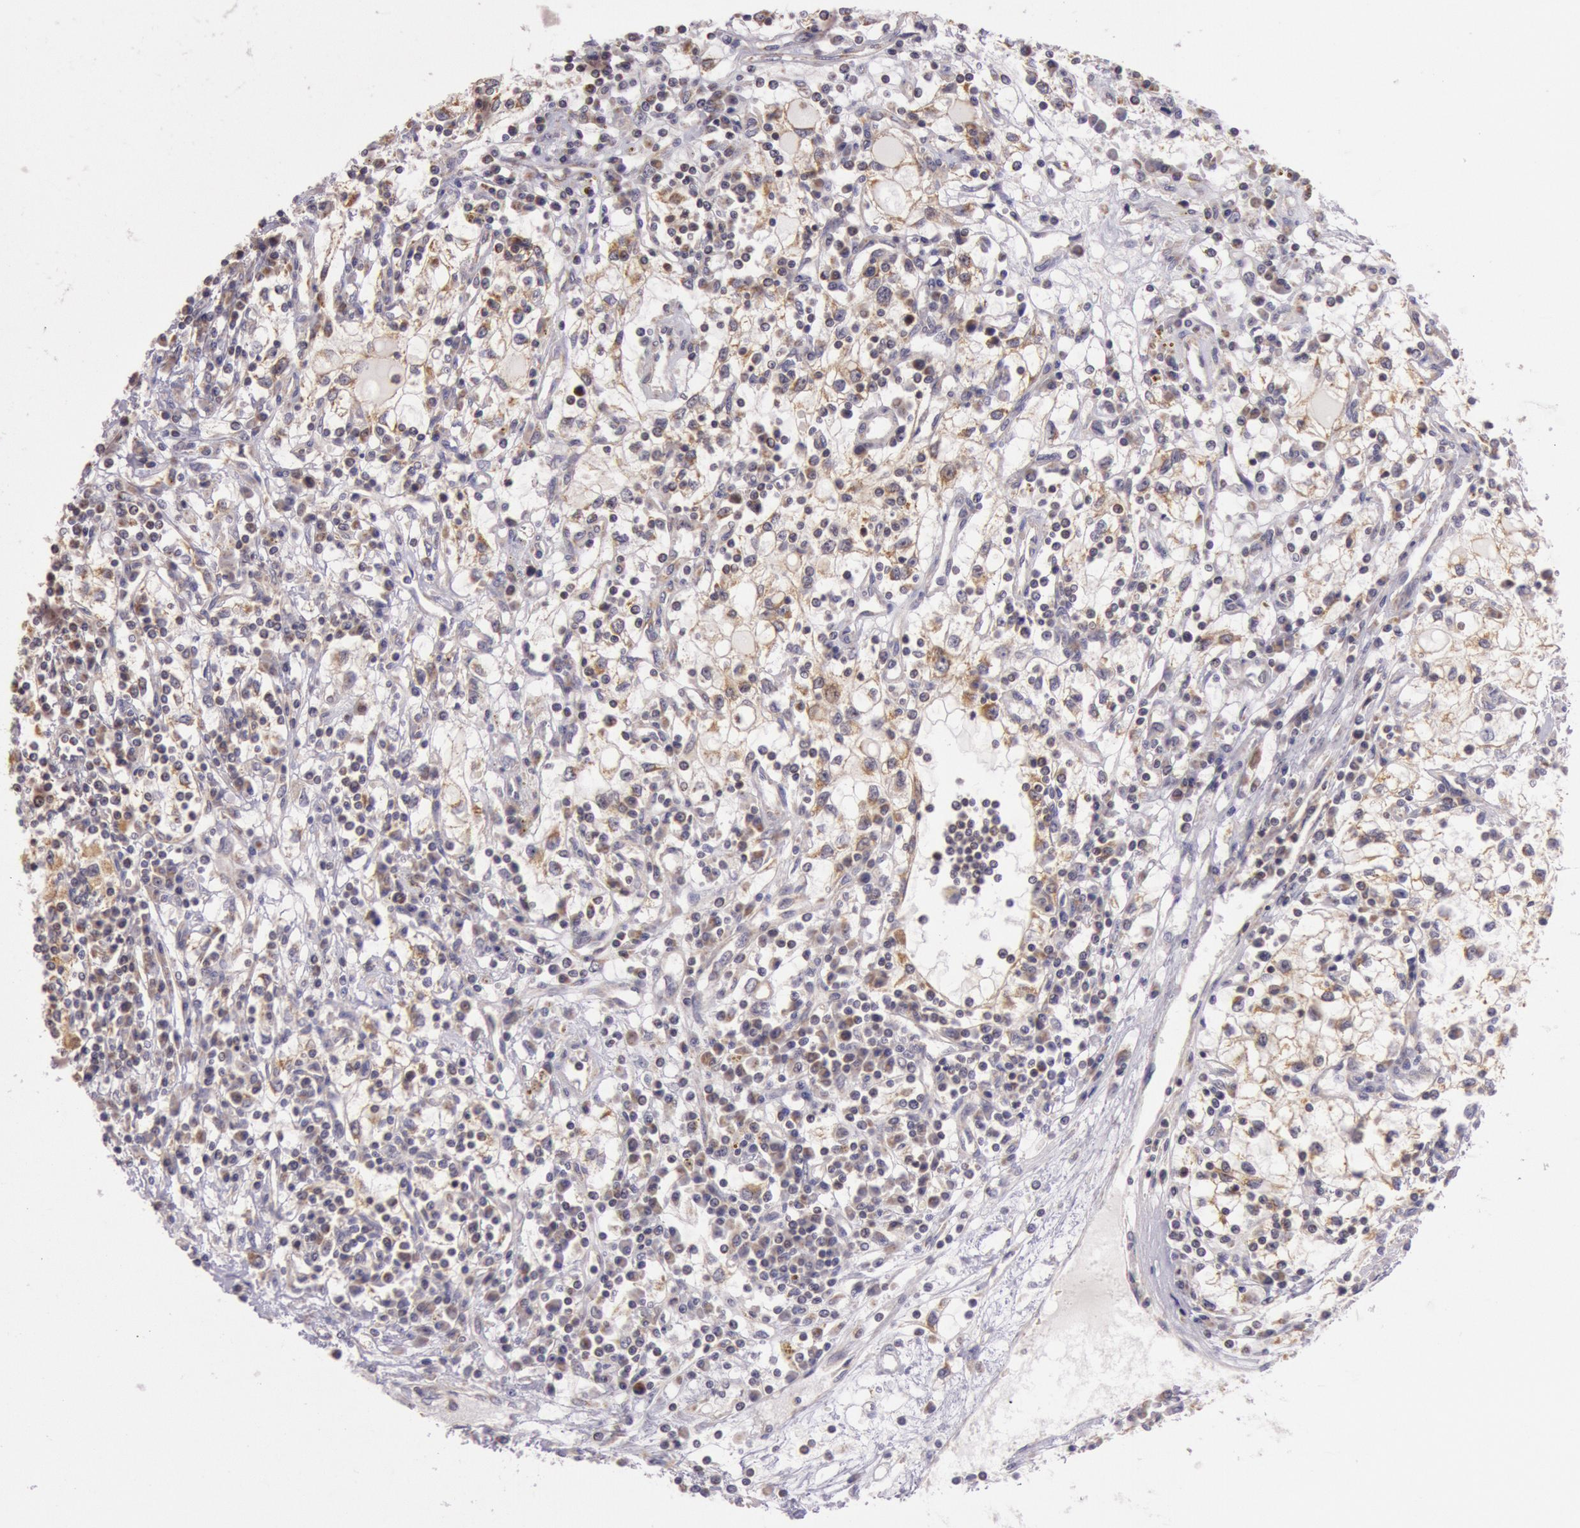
{"staining": {"intensity": "moderate", "quantity": "25%-75%", "location": "cytoplasmic/membranous"}, "tissue": "renal cancer", "cell_type": "Tumor cells", "image_type": "cancer", "snomed": [{"axis": "morphology", "description": "Adenocarcinoma, NOS"}, {"axis": "topography", "description": "Kidney"}], "caption": "Human renal cancer stained with a brown dye reveals moderate cytoplasmic/membranous positive positivity in approximately 25%-75% of tumor cells.", "gene": "CDK16", "patient": {"sex": "male", "age": 82}}